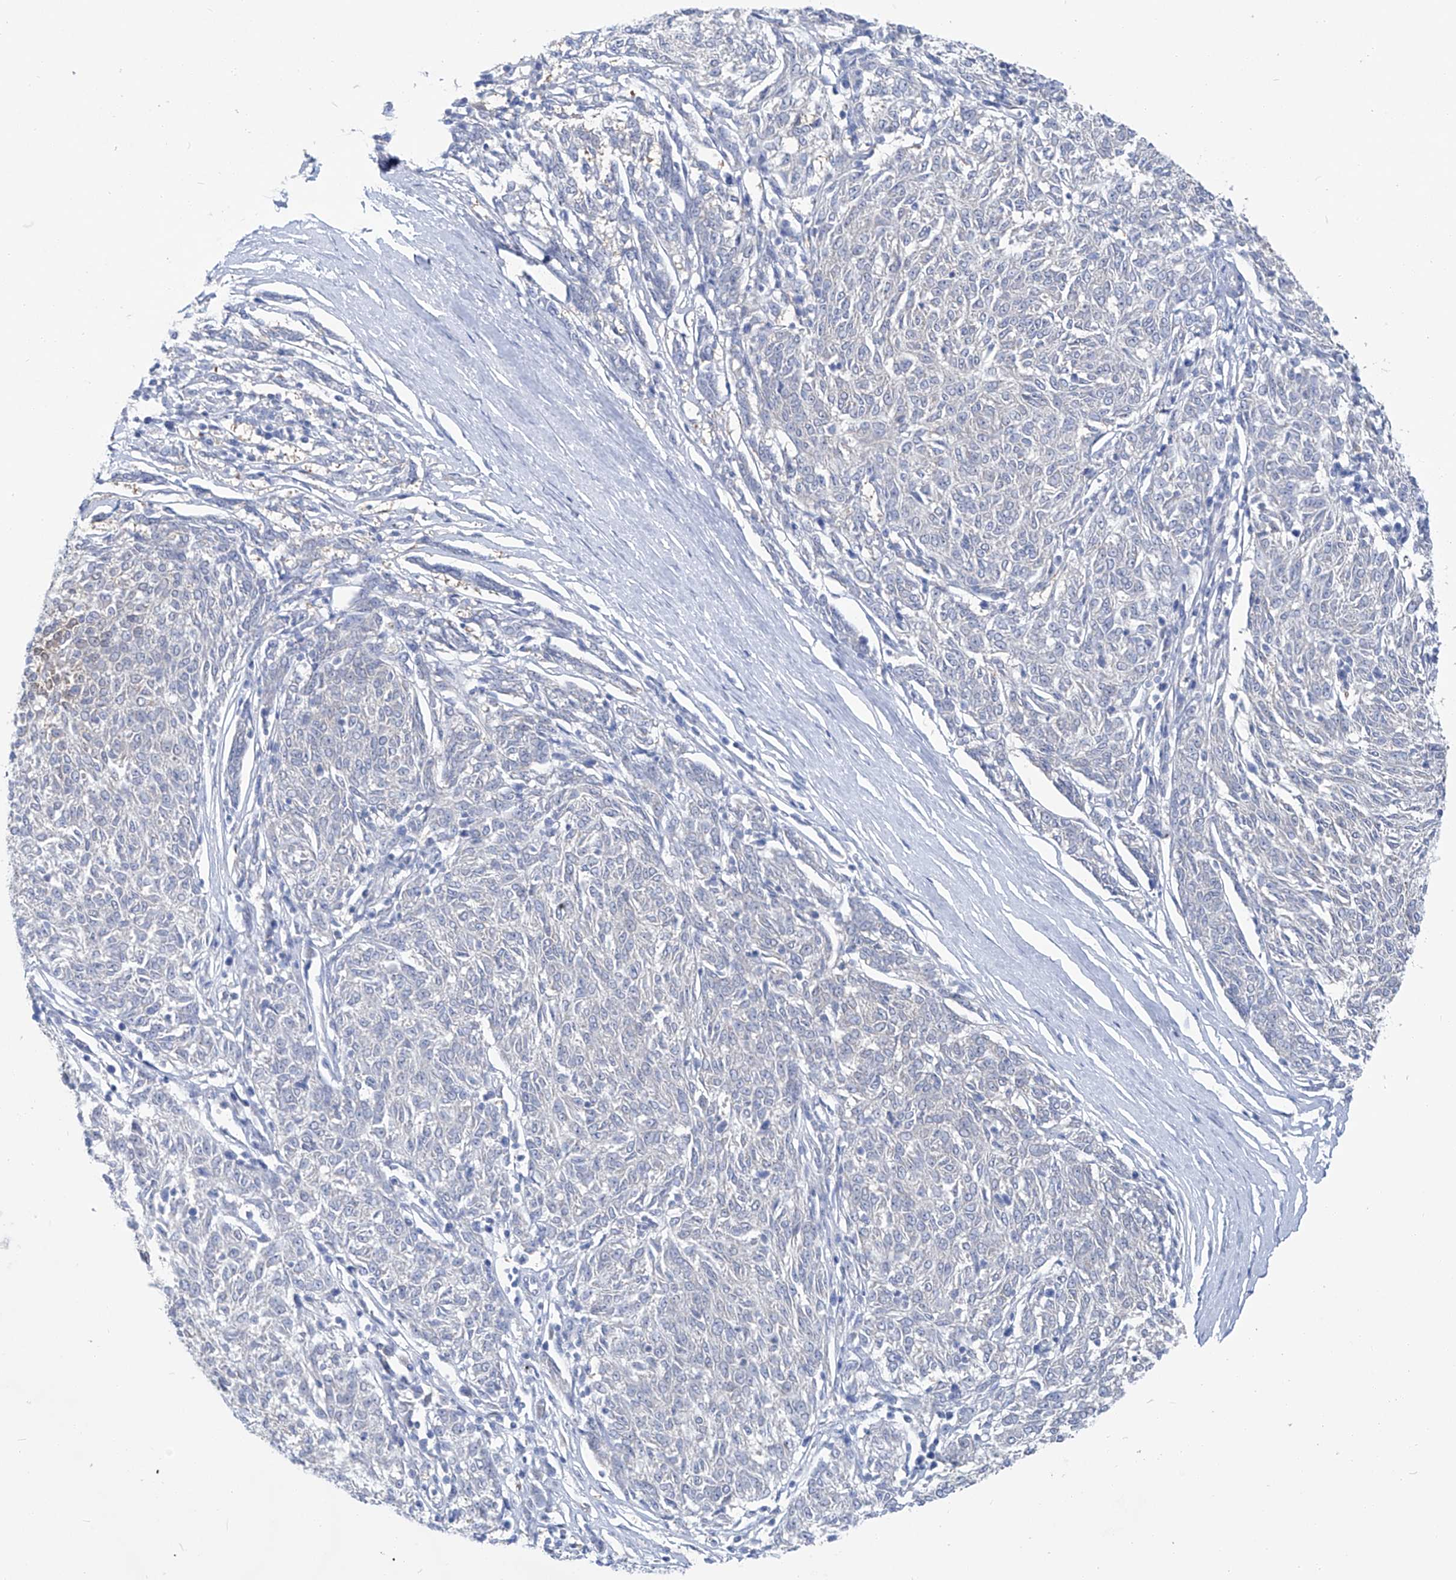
{"staining": {"intensity": "negative", "quantity": "none", "location": "none"}, "tissue": "melanoma", "cell_type": "Tumor cells", "image_type": "cancer", "snomed": [{"axis": "morphology", "description": "Malignant melanoma, NOS"}, {"axis": "topography", "description": "Skin"}], "caption": "Tumor cells show no significant staining in malignant melanoma.", "gene": "UFL1", "patient": {"sex": "female", "age": 72}}